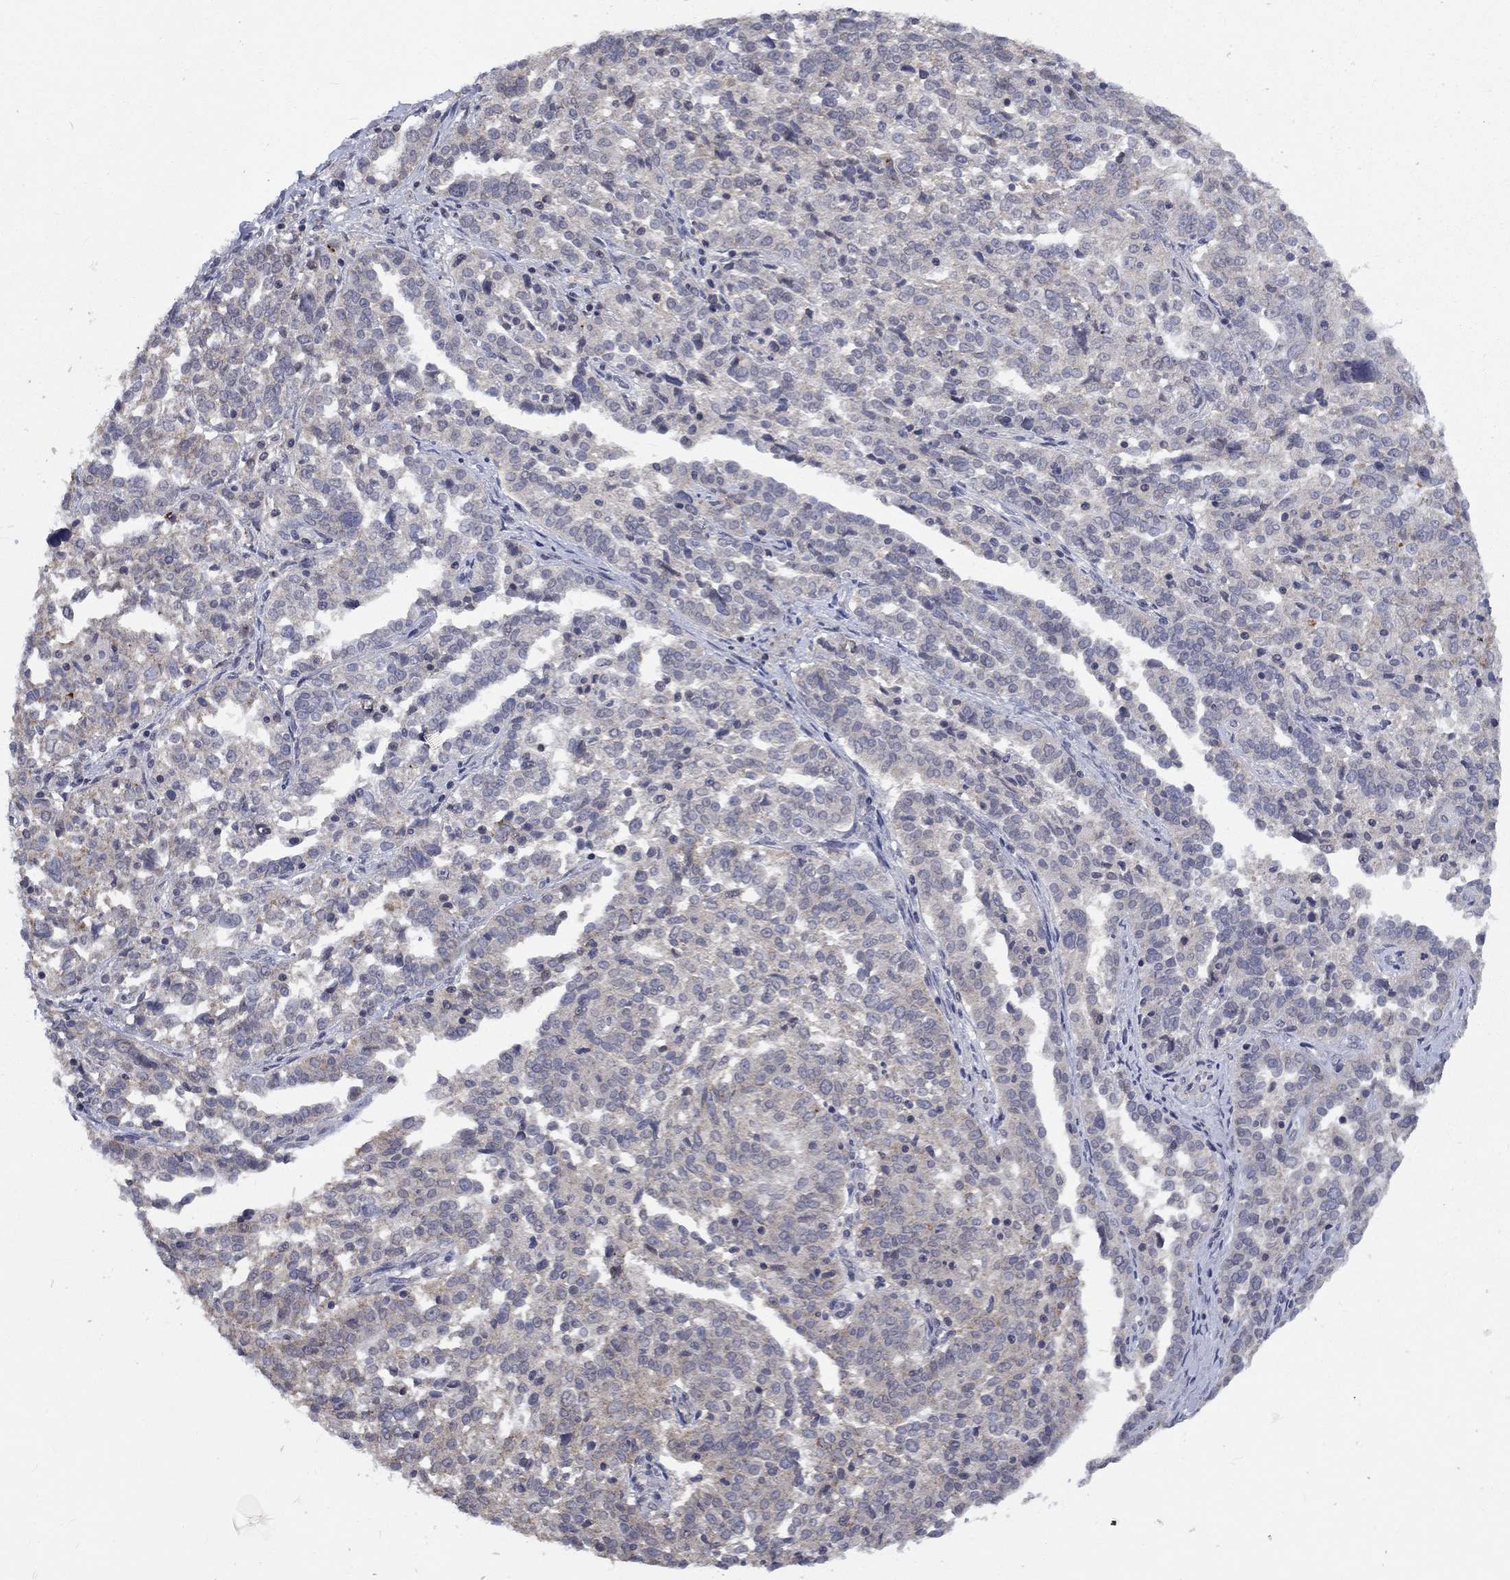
{"staining": {"intensity": "negative", "quantity": "none", "location": "none"}, "tissue": "ovarian cancer", "cell_type": "Tumor cells", "image_type": "cancer", "snomed": [{"axis": "morphology", "description": "Cystadenocarcinoma, serous, NOS"}, {"axis": "topography", "description": "Ovary"}], "caption": "High magnification brightfield microscopy of ovarian cancer (serous cystadenocarcinoma) stained with DAB (3,3'-diaminobenzidine) (brown) and counterstained with hematoxylin (blue): tumor cells show no significant expression. Brightfield microscopy of immunohistochemistry stained with DAB (brown) and hematoxylin (blue), captured at high magnification.", "gene": "SPATA33", "patient": {"sex": "female", "age": 67}}